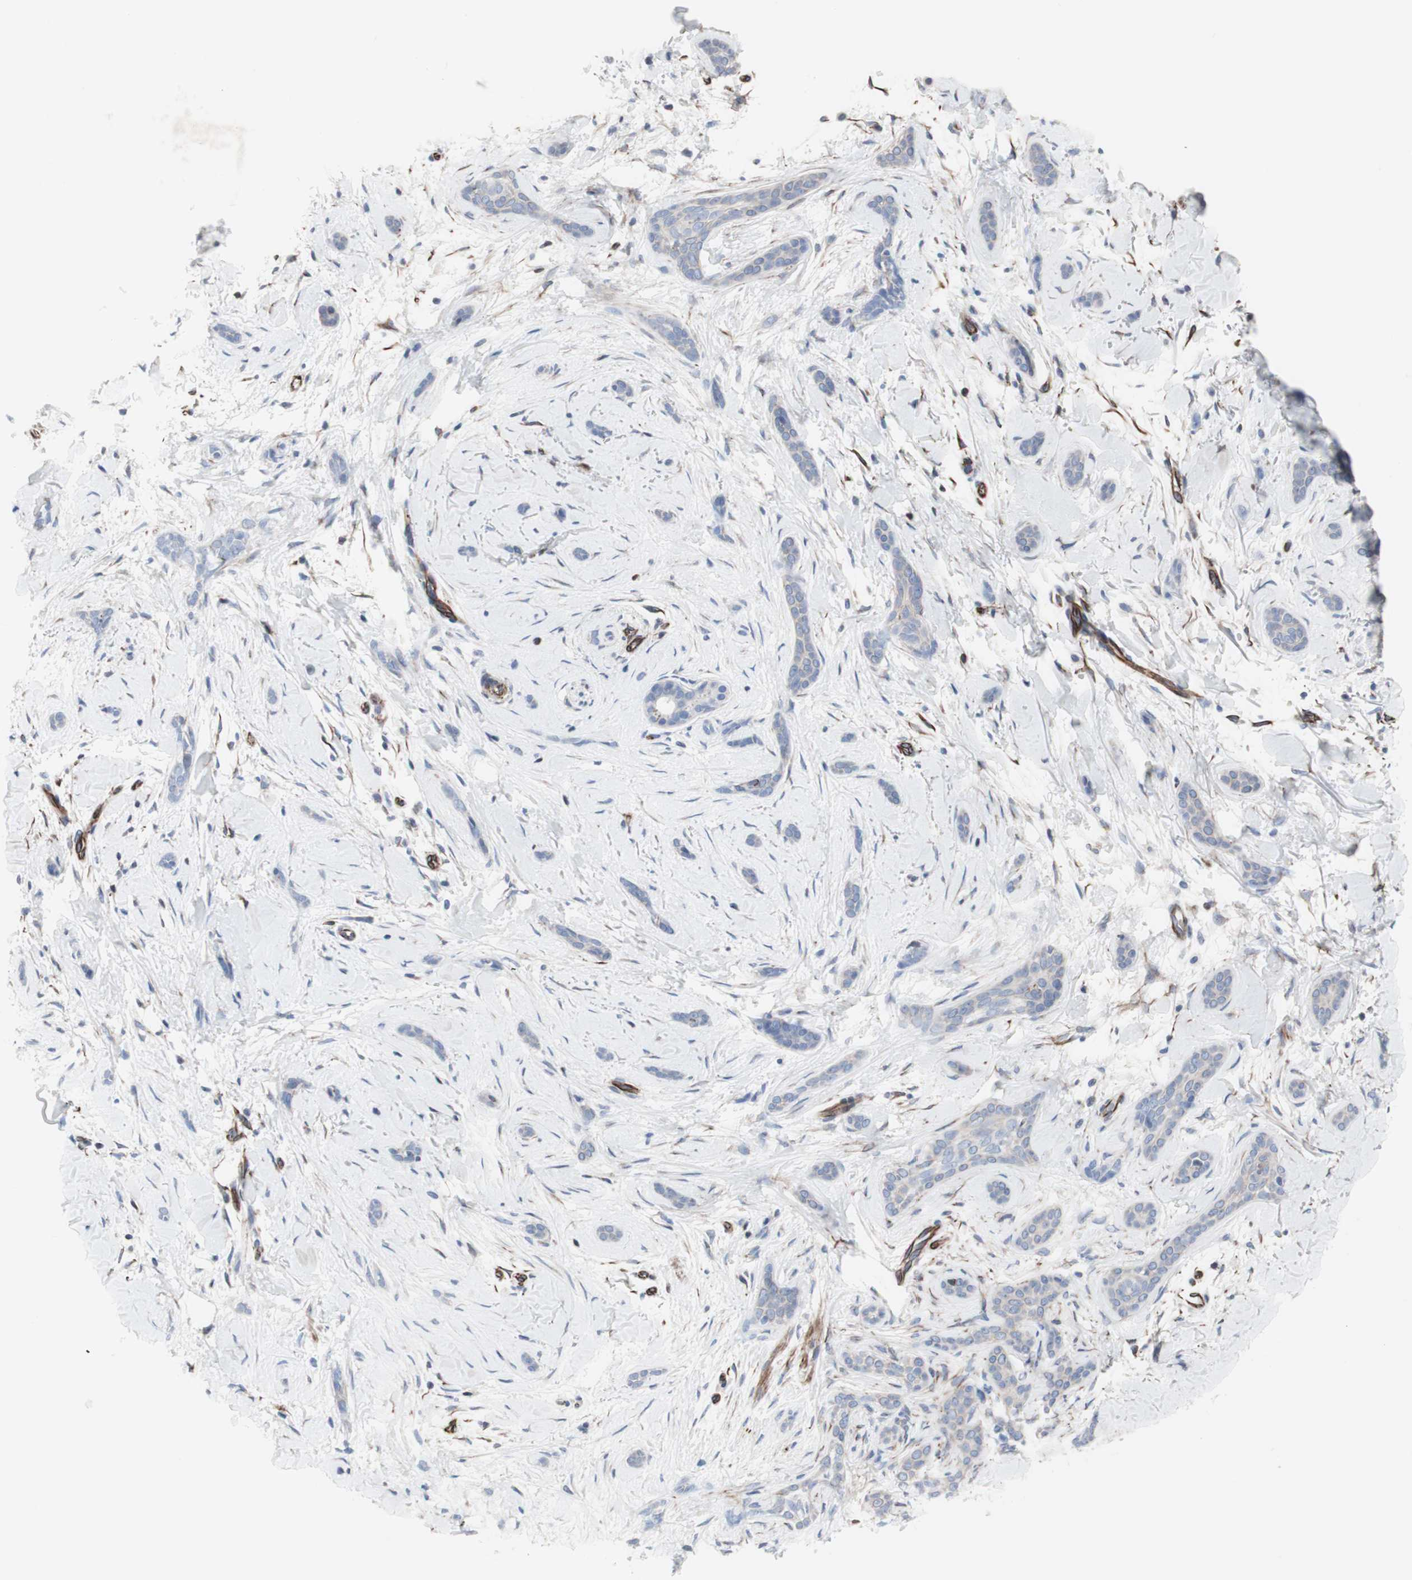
{"staining": {"intensity": "negative", "quantity": "none", "location": "none"}, "tissue": "skin cancer", "cell_type": "Tumor cells", "image_type": "cancer", "snomed": [{"axis": "morphology", "description": "Basal cell carcinoma"}, {"axis": "morphology", "description": "Adnexal tumor, benign"}, {"axis": "topography", "description": "Skin"}], "caption": "IHC photomicrograph of neoplastic tissue: human basal cell carcinoma (skin) stained with DAB exhibits no significant protein expression in tumor cells.", "gene": "AGPAT5", "patient": {"sex": "female", "age": 42}}